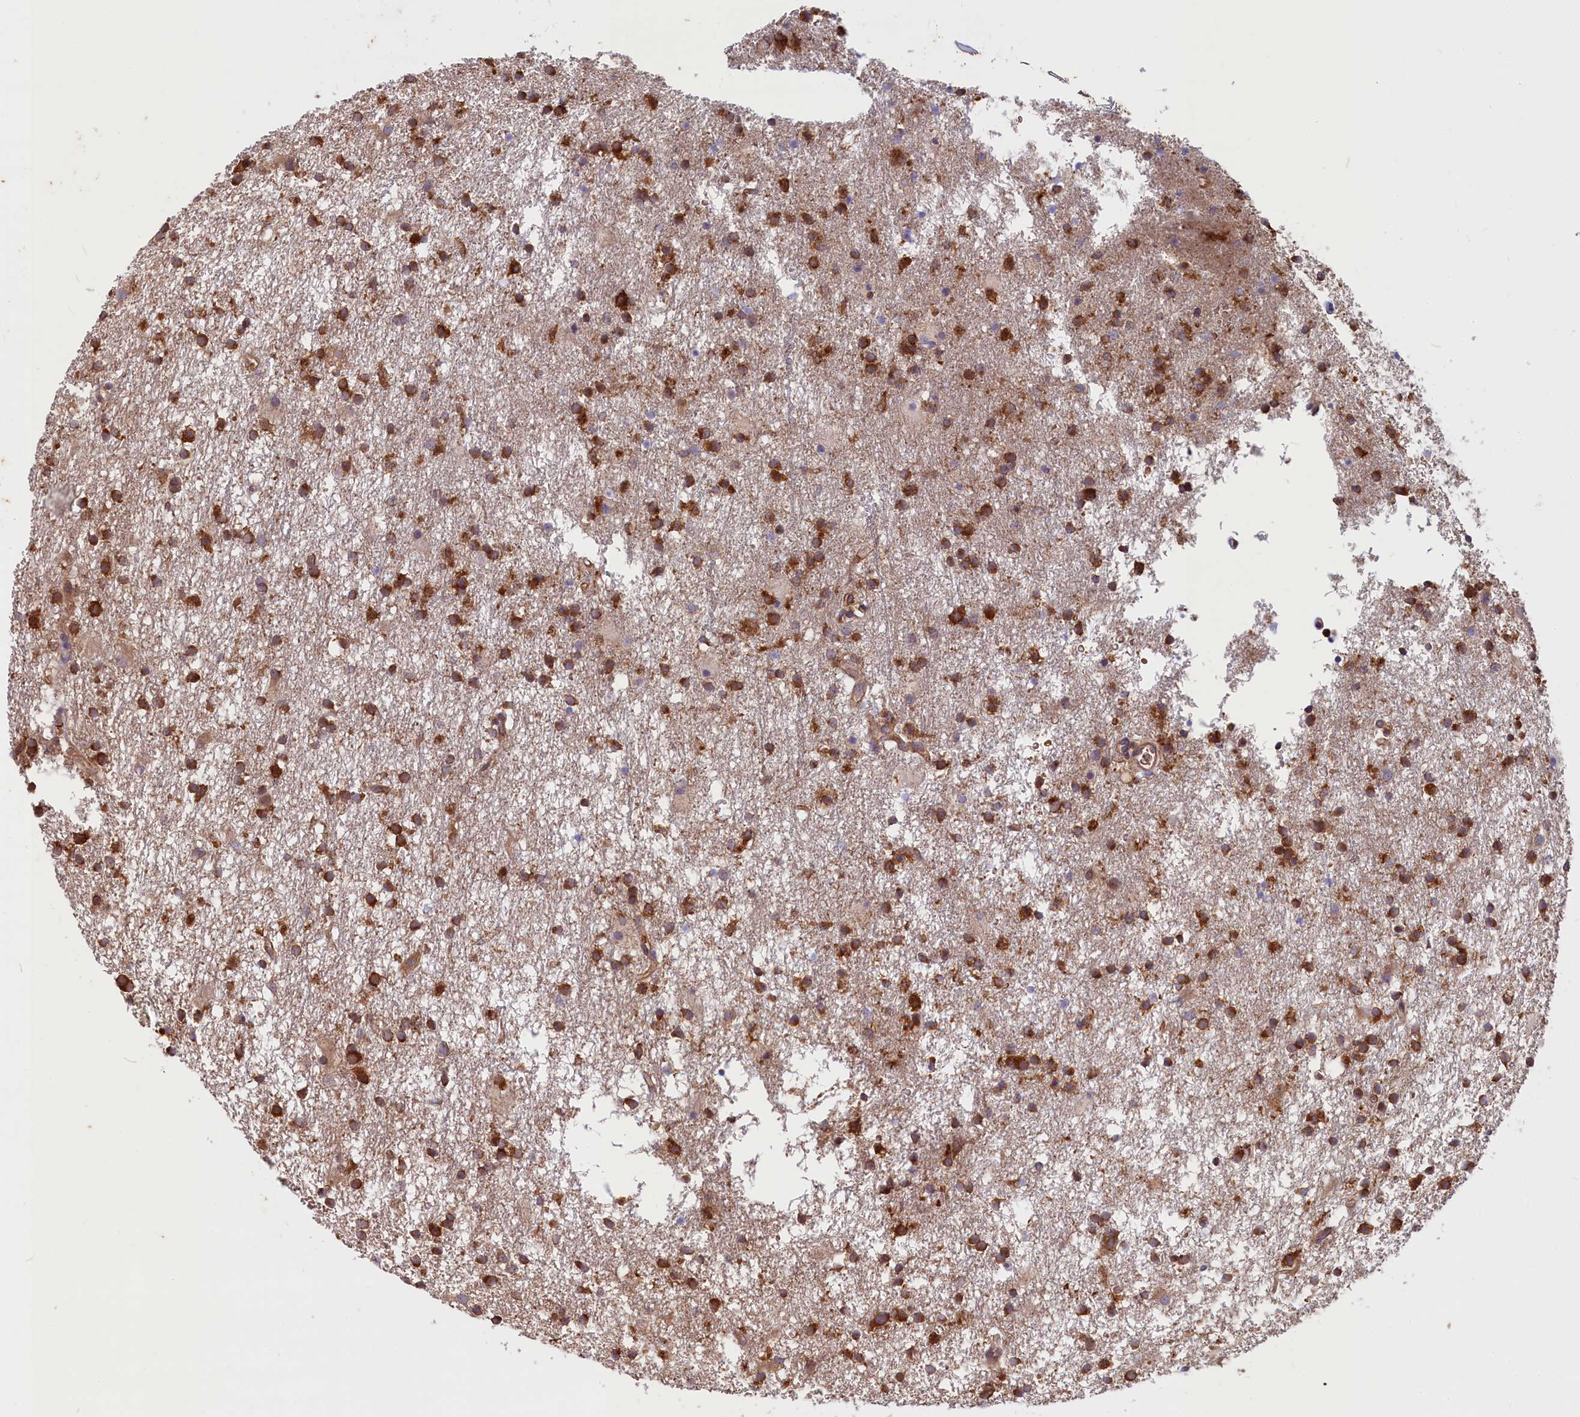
{"staining": {"intensity": "strong", "quantity": ">75%", "location": "cytoplasmic/membranous"}, "tissue": "glioma", "cell_type": "Tumor cells", "image_type": "cancer", "snomed": [{"axis": "morphology", "description": "Glioma, malignant, High grade"}, {"axis": "topography", "description": "Brain"}], "caption": "Tumor cells exhibit high levels of strong cytoplasmic/membranous positivity in about >75% of cells in malignant glioma (high-grade). (Stains: DAB (3,3'-diaminobenzidine) in brown, nuclei in blue, Microscopy: brightfield microscopy at high magnification).", "gene": "MYO9B", "patient": {"sex": "male", "age": 77}}